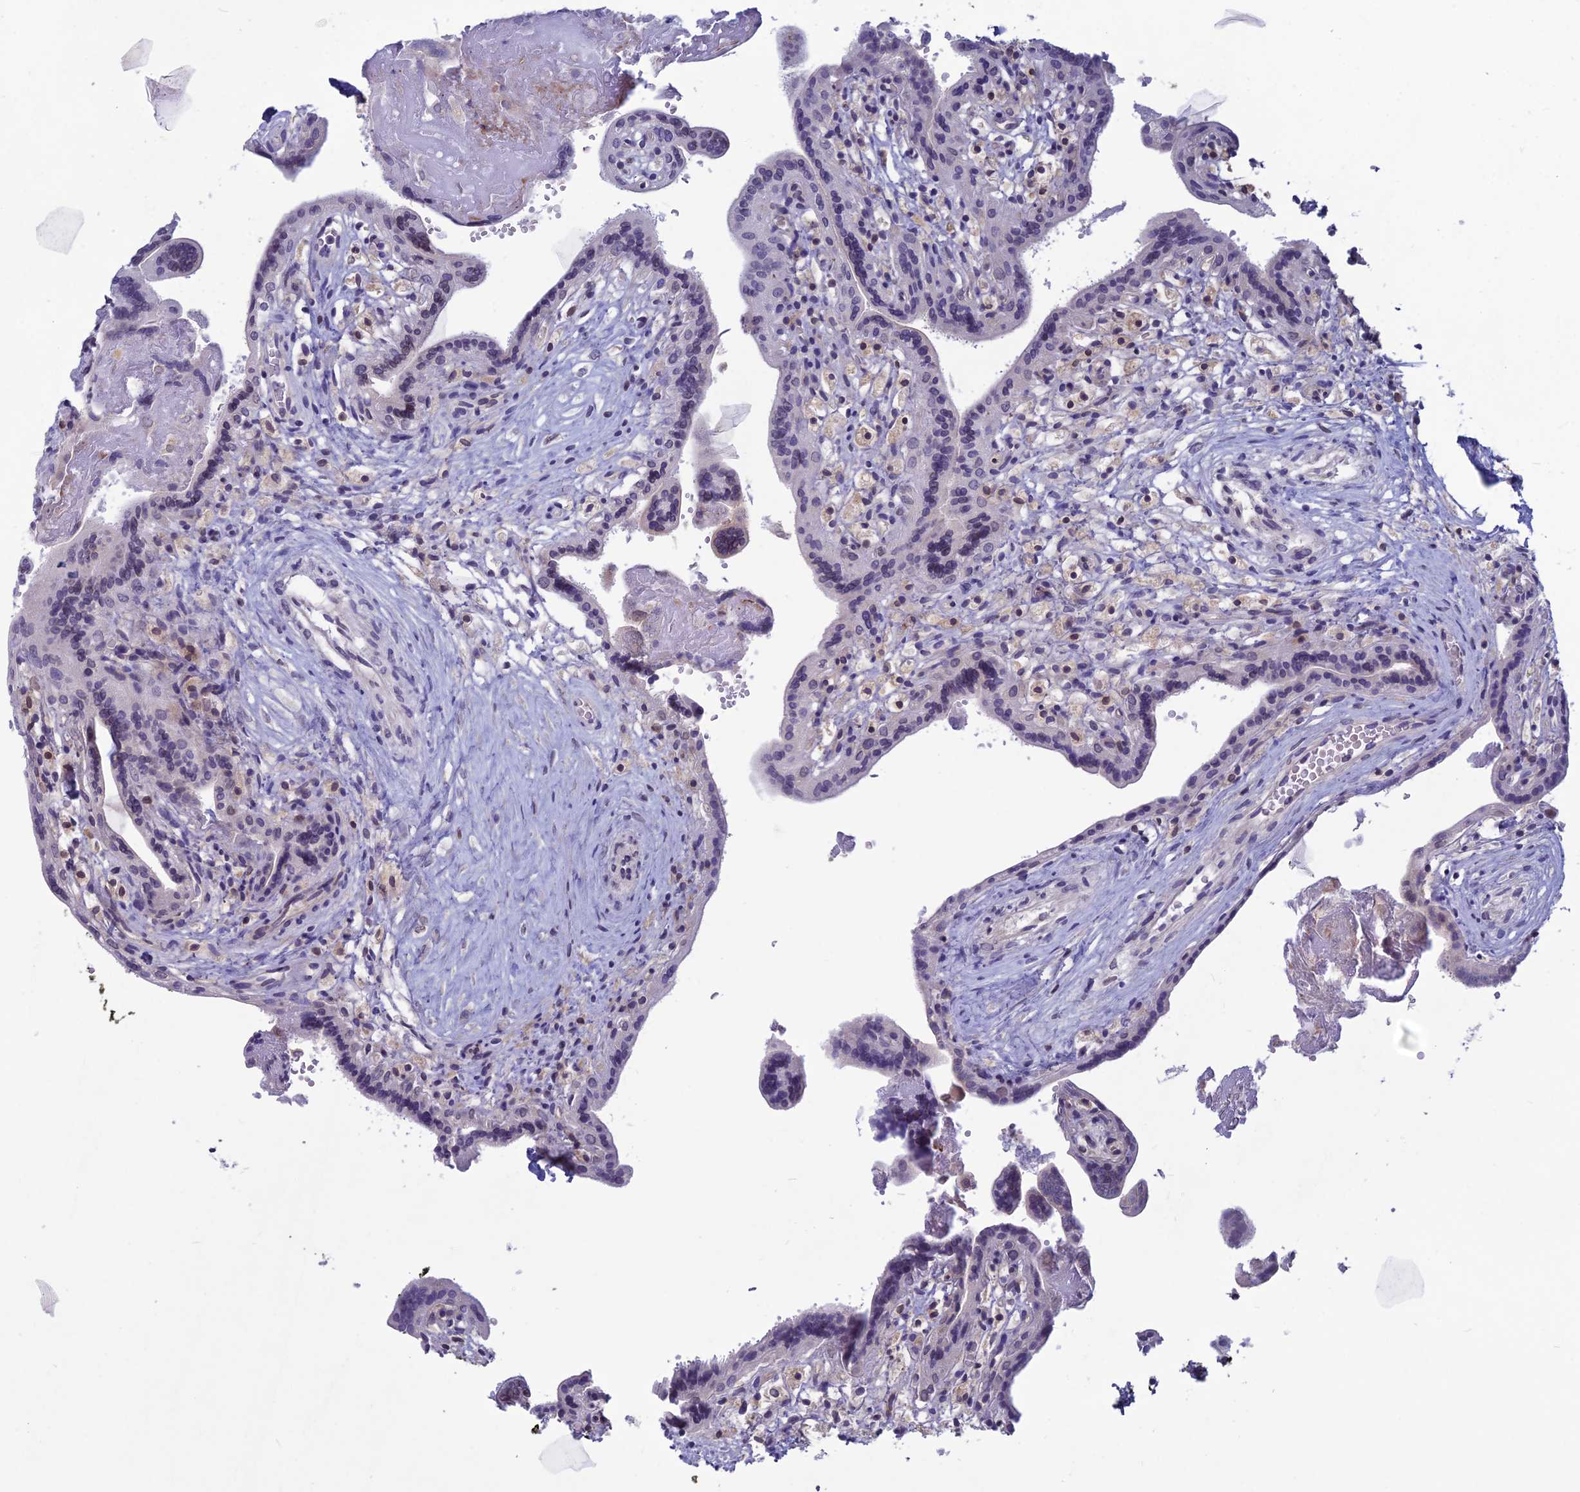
{"staining": {"intensity": "strong", "quantity": "<25%", "location": "cytoplasmic/membranous,nuclear"}, "tissue": "placenta", "cell_type": "Trophoblastic cells", "image_type": "normal", "snomed": [{"axis": "morphology", "description": "Normal tissue, NOS"}, {"axis": "topography", "description": "Placenta"}], "caption": "Approximately <25% of trophoblastic cells in unremarkable human placenta reveal strong cytoplasmic/membranous,nuclear protein expression as visualized by brown immunohistochemical staining.", "gene": "WDR46", "patient": {"sex": "female", "age": 37}}